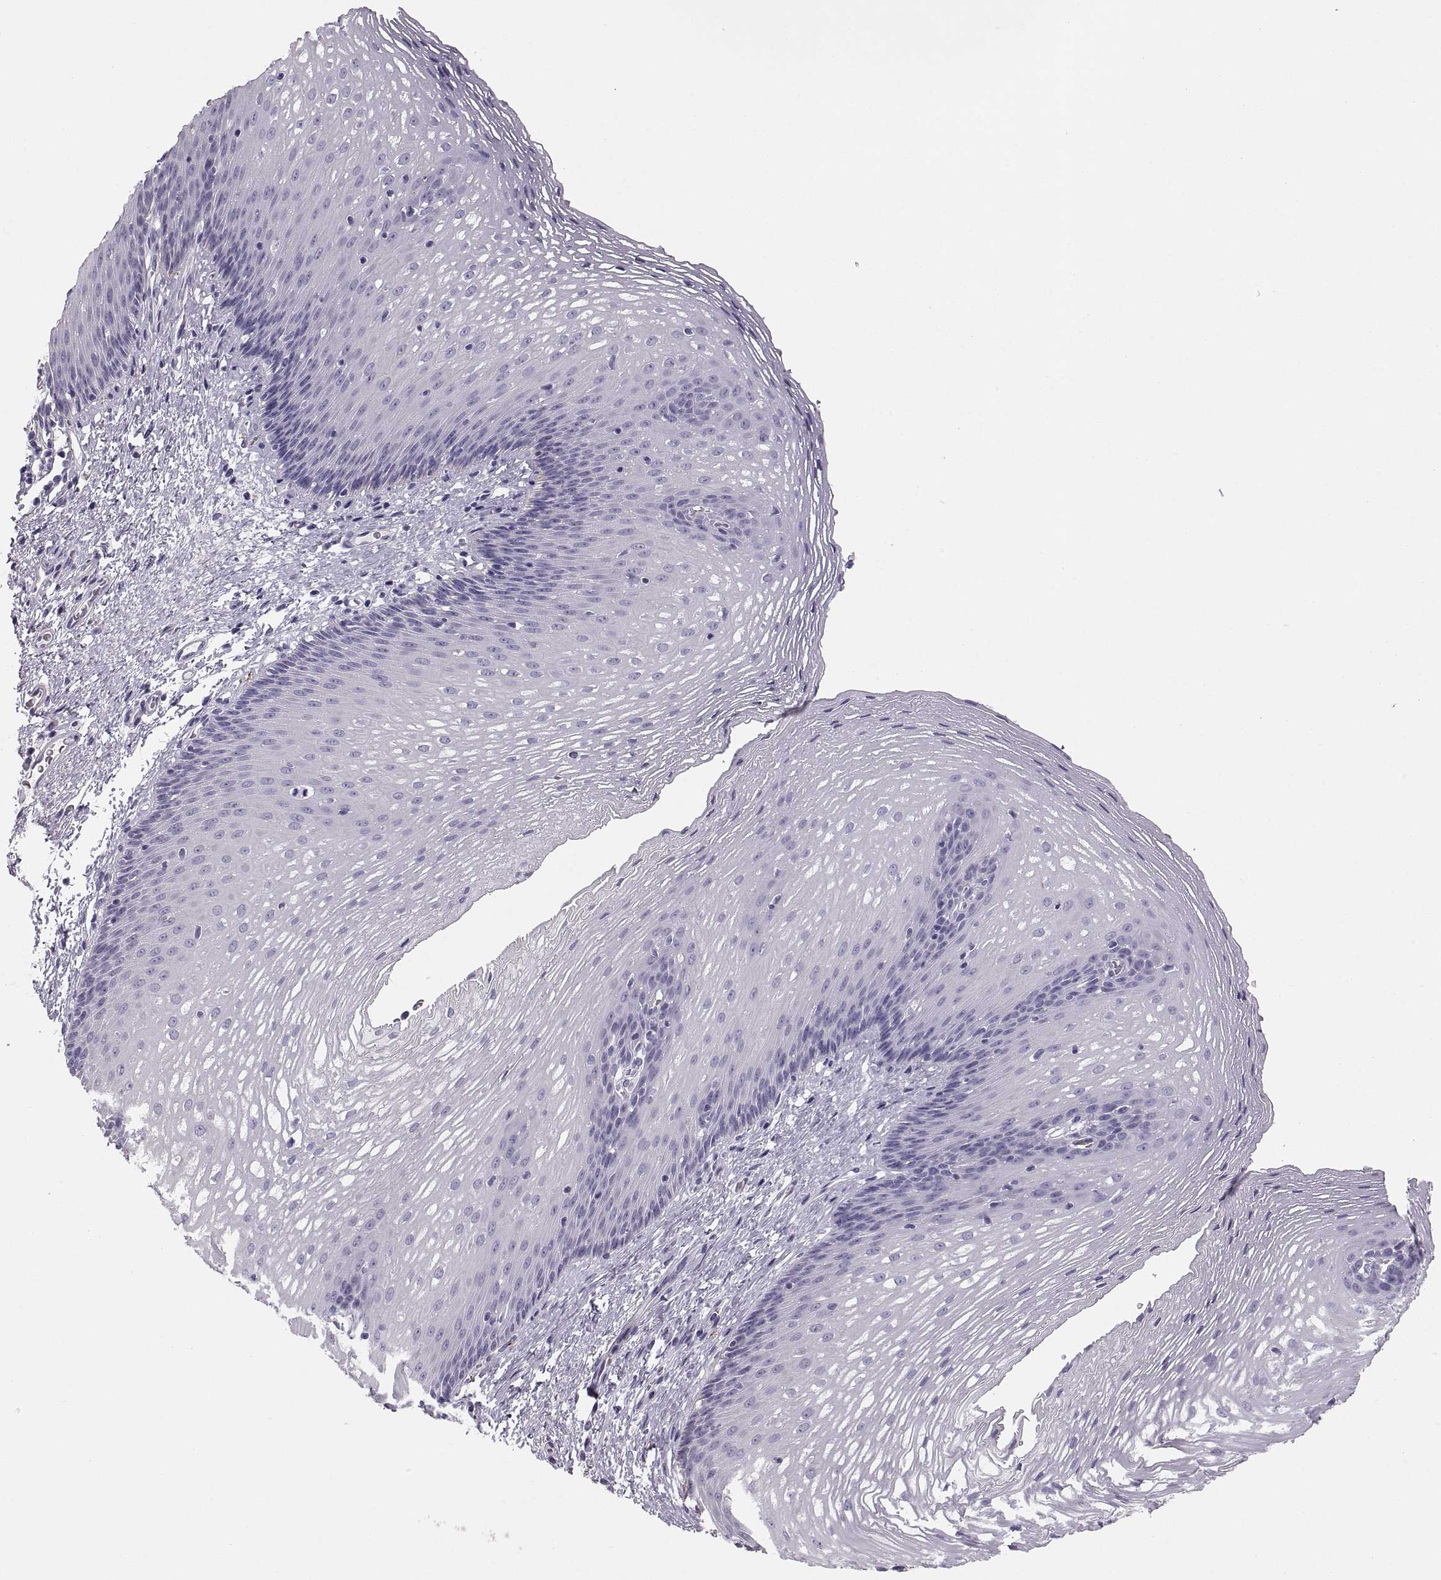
{"staining": {"intensity": "negative", "quantity": "none", "location": "none"}, "tissue": "esophagus", "cell_type": "Squamous epithelial cells", "image_type": "normal", "snomed": [{"axis": "morphology", "description": "Normal tissue, NOS"}, {"axis": "topography", "description": "Esophagus"}], "caption": "An immunohistochemistry histopathology image of unremarkable esophagus is shown. There is no staining in squamous epithelial cells of esophagus.", "gene": "COL9A3", "patient": {"sex": "male", "age": 76}}